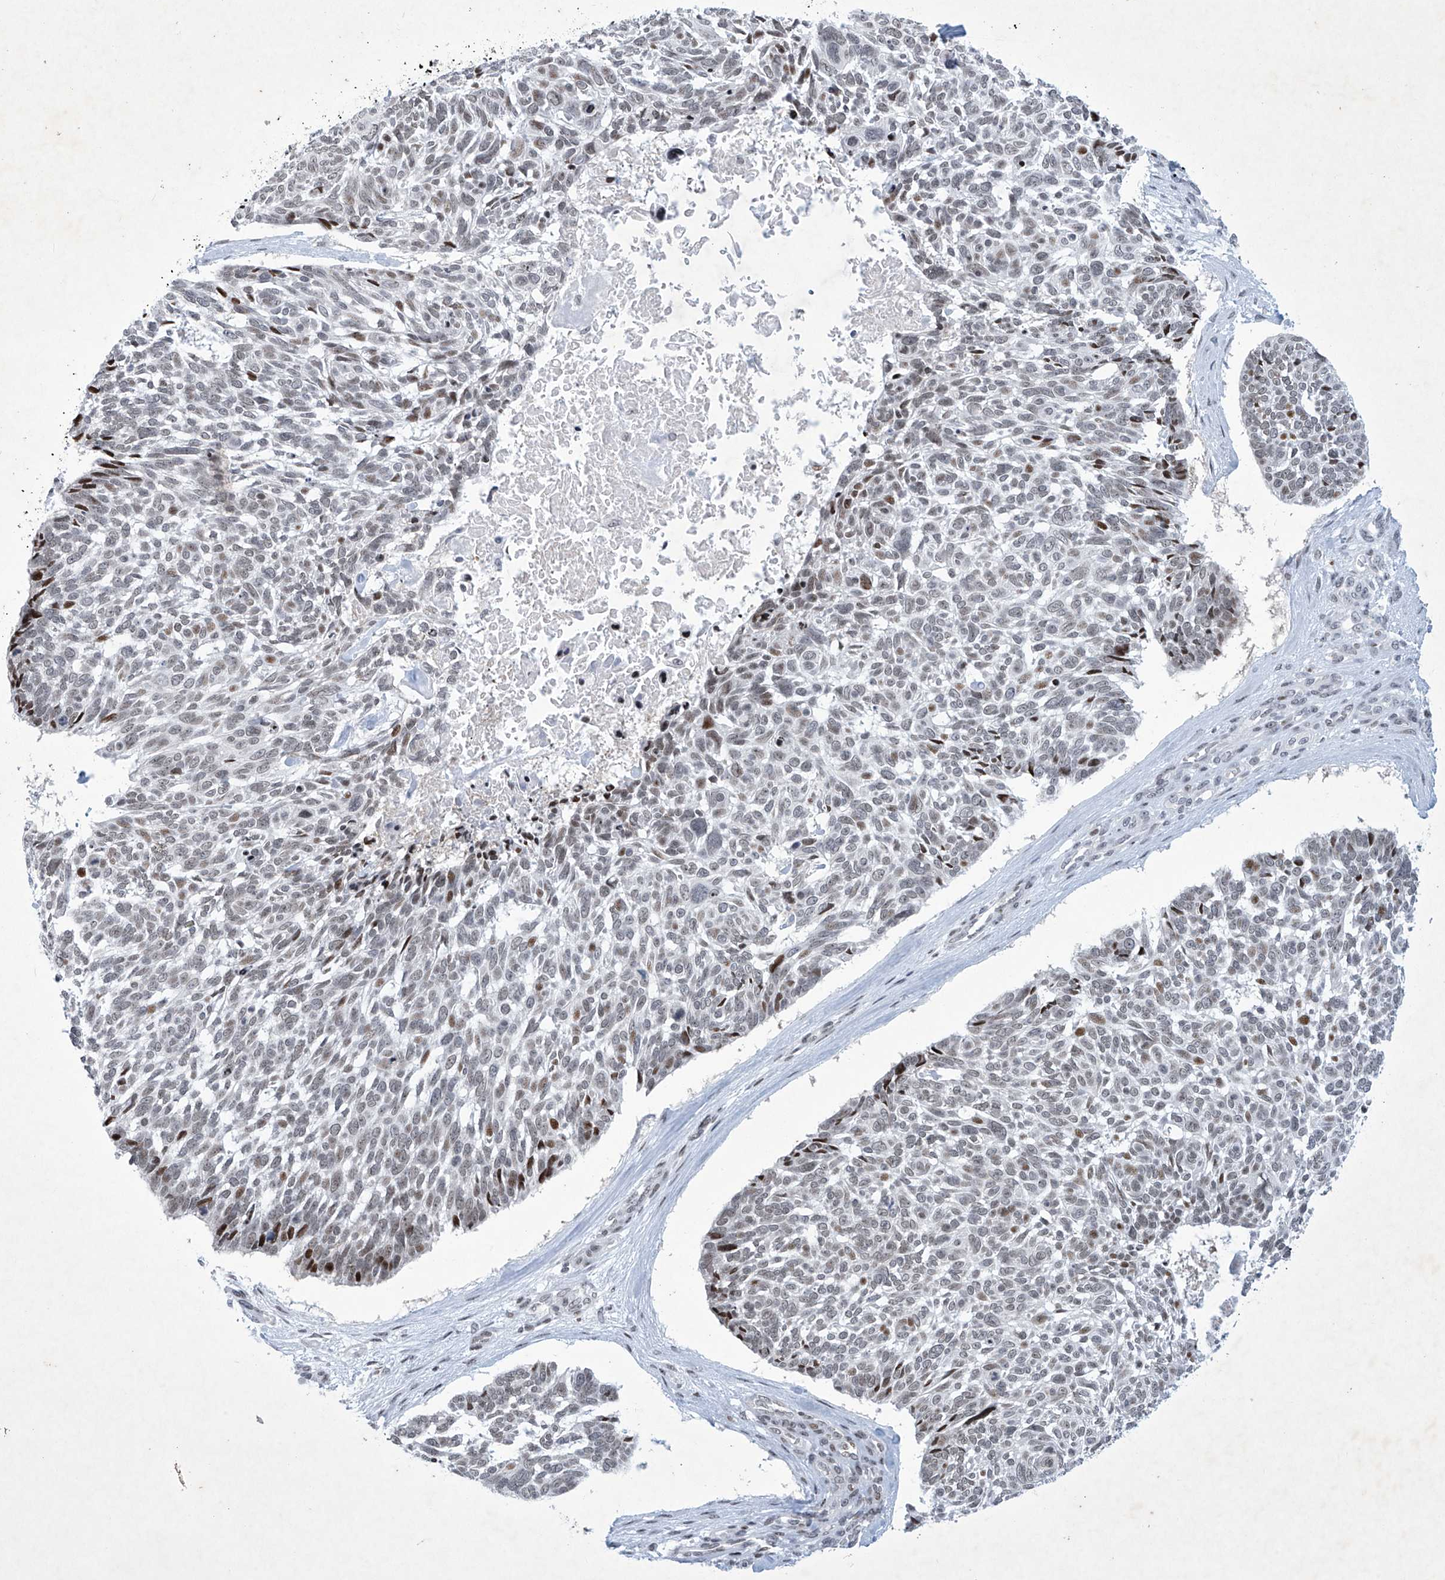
{"staining": {"intensity": "moderate", "quantity": "25%-75%", "location": "nuclear"}, "tissue": "skin cancer", "cell_type": "Tumor cells", "image_type": "cancer", "snomed": [{"axis": "morphology", "description": "Basal cell carcinoma"}, {"axis": "topography", "description": "Skin"}], "caption": "Tumor cells show medium levels of moderate nuclear positivity in about 25%-75% of cells in human skin cancer (basal cell carcinoma).", "gene": "RFX7", "patient": {"sex": "male", "age": 88}}